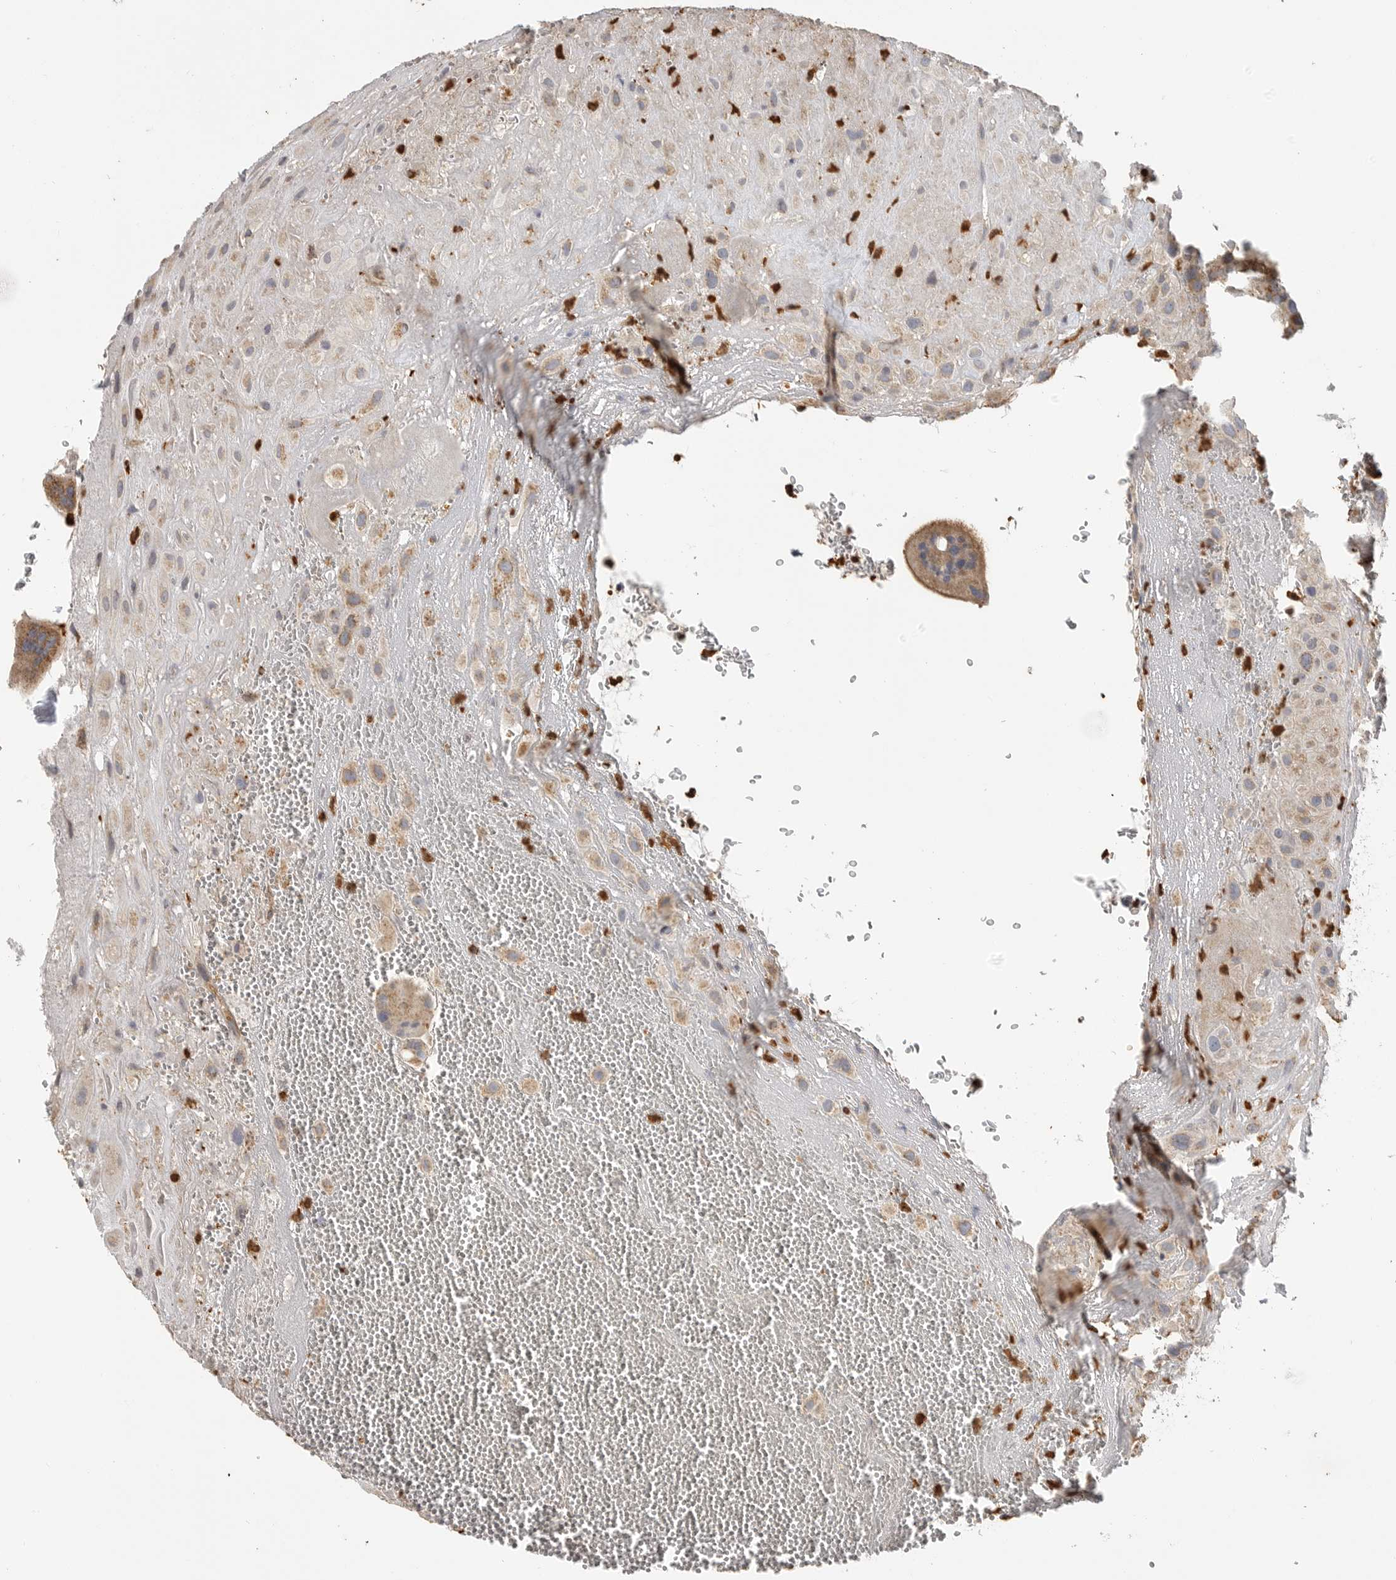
{"staining": {"intensity": "weak", "quantity": "25%-75%", "location": "cytoplasmic/membranous"}, "tissue": "placenta", "cell_type": "Decidual cells", "image_type": "normal", "snomed": [{"axis": "morphology", "description": "Normal tissue, NOS"}, {"axis": "topography", "description": "Placenta"}], "caption": "Protein staining of unremarkable placenta displays weak cytoplasmic/membranous positivity in approximately 25%-75% of decidual cells.", "gene": "LTBR", "patient": {"sex": "female", "age": 35}}